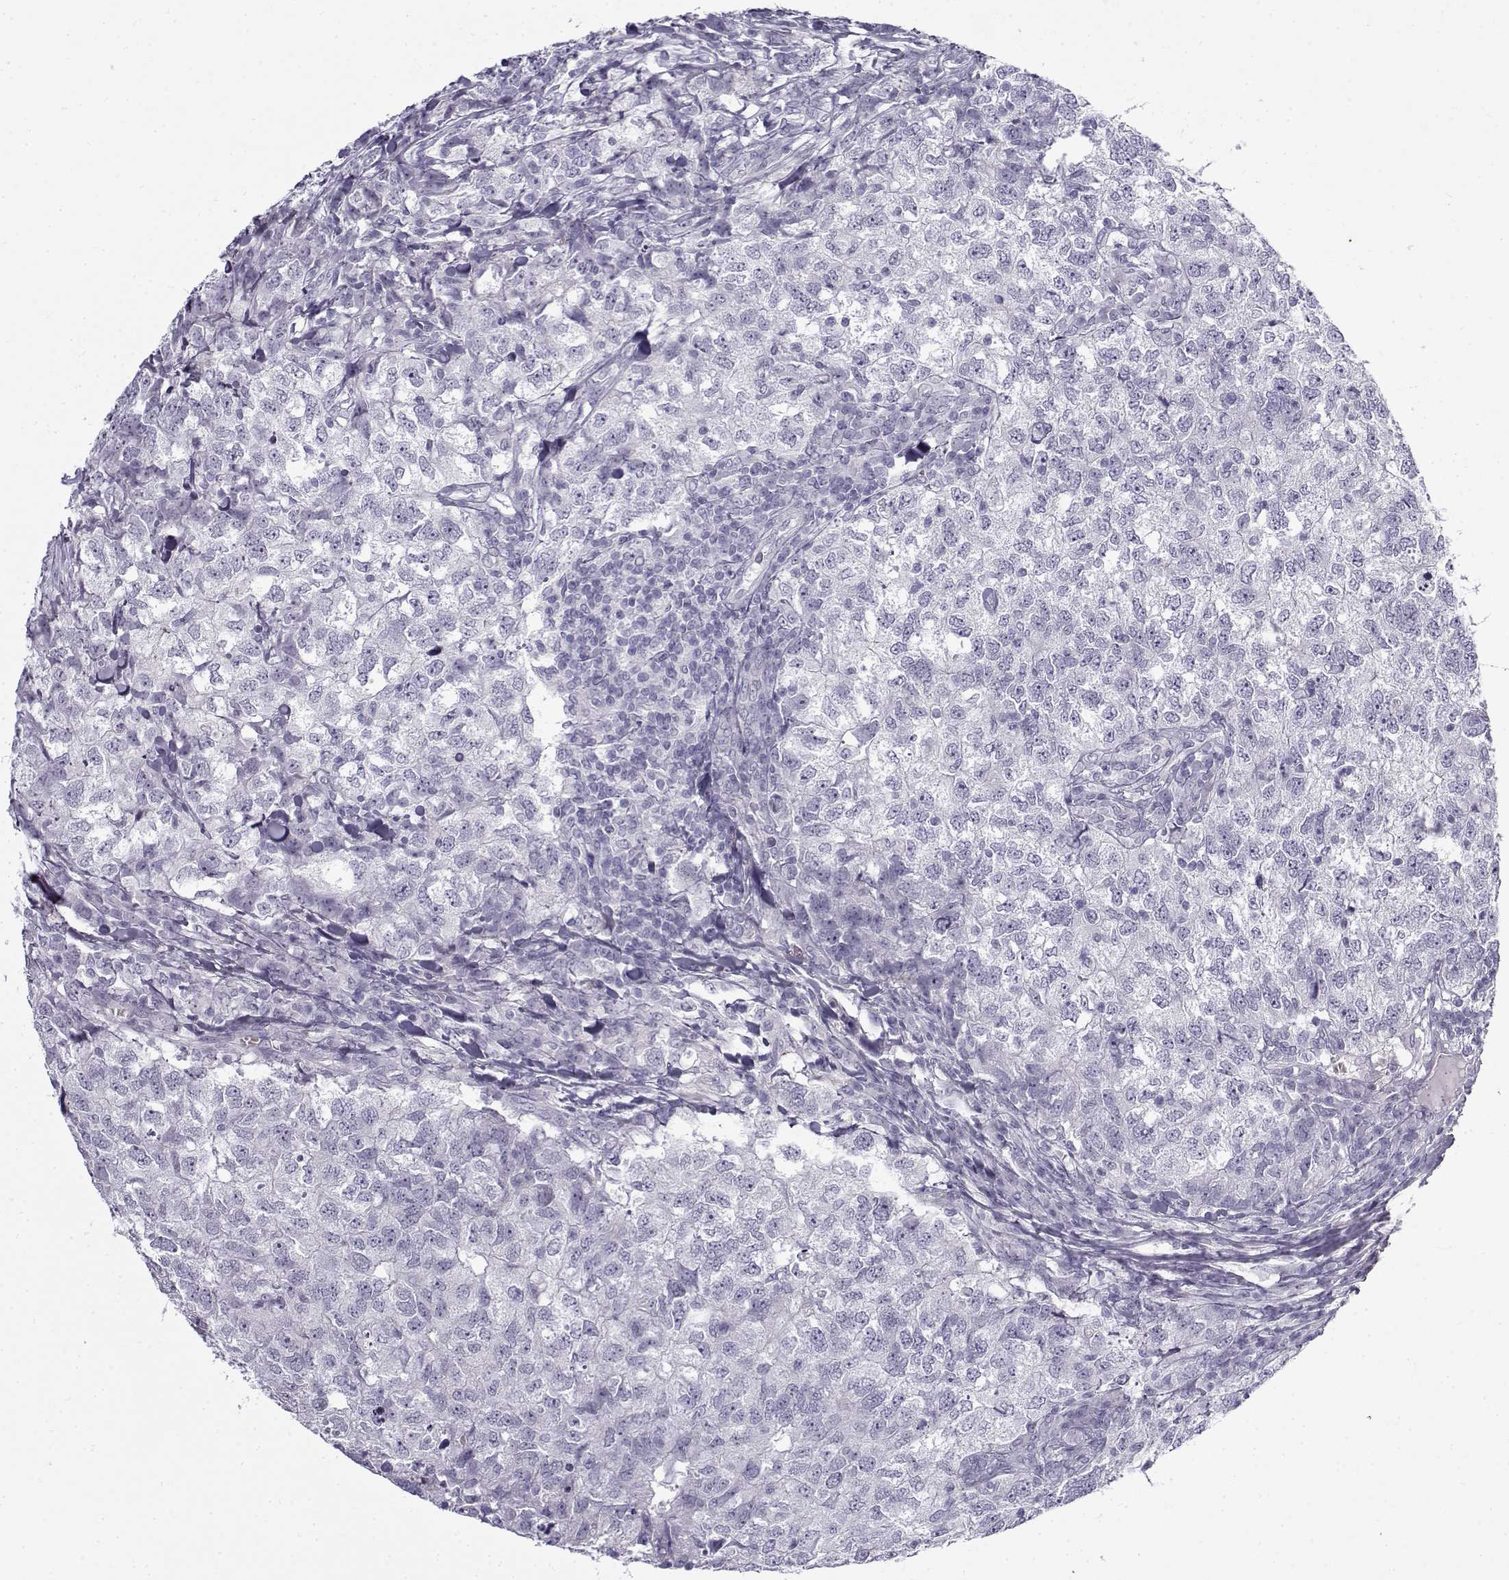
{"staining": {"intensity": "negative", "quantity": "none", "location": "none"}, "tissue": "breast cancer", "cell_type": "Tumor cells", "image_type": "cancer", "snomed": [{"axis": "morphology", "description": "Duct carcinoma"}, {"axis": "topography", "description": "Breast"}], "caption": "Immunohistochemistry (IHC) micrograph of breast cancer (intraductal carcinoma) stained for a protein (brown), which shows no expression in tumor cells. Brightfield microscopy of immunohistochemistry (IHC) stained with DAB (3,3'-diaminobenzidine) (brown) and hematoxylin (blue), captured at high magnification.", "gene": "GTSF1L", "patient": {"sex": "female", "age": 30}}